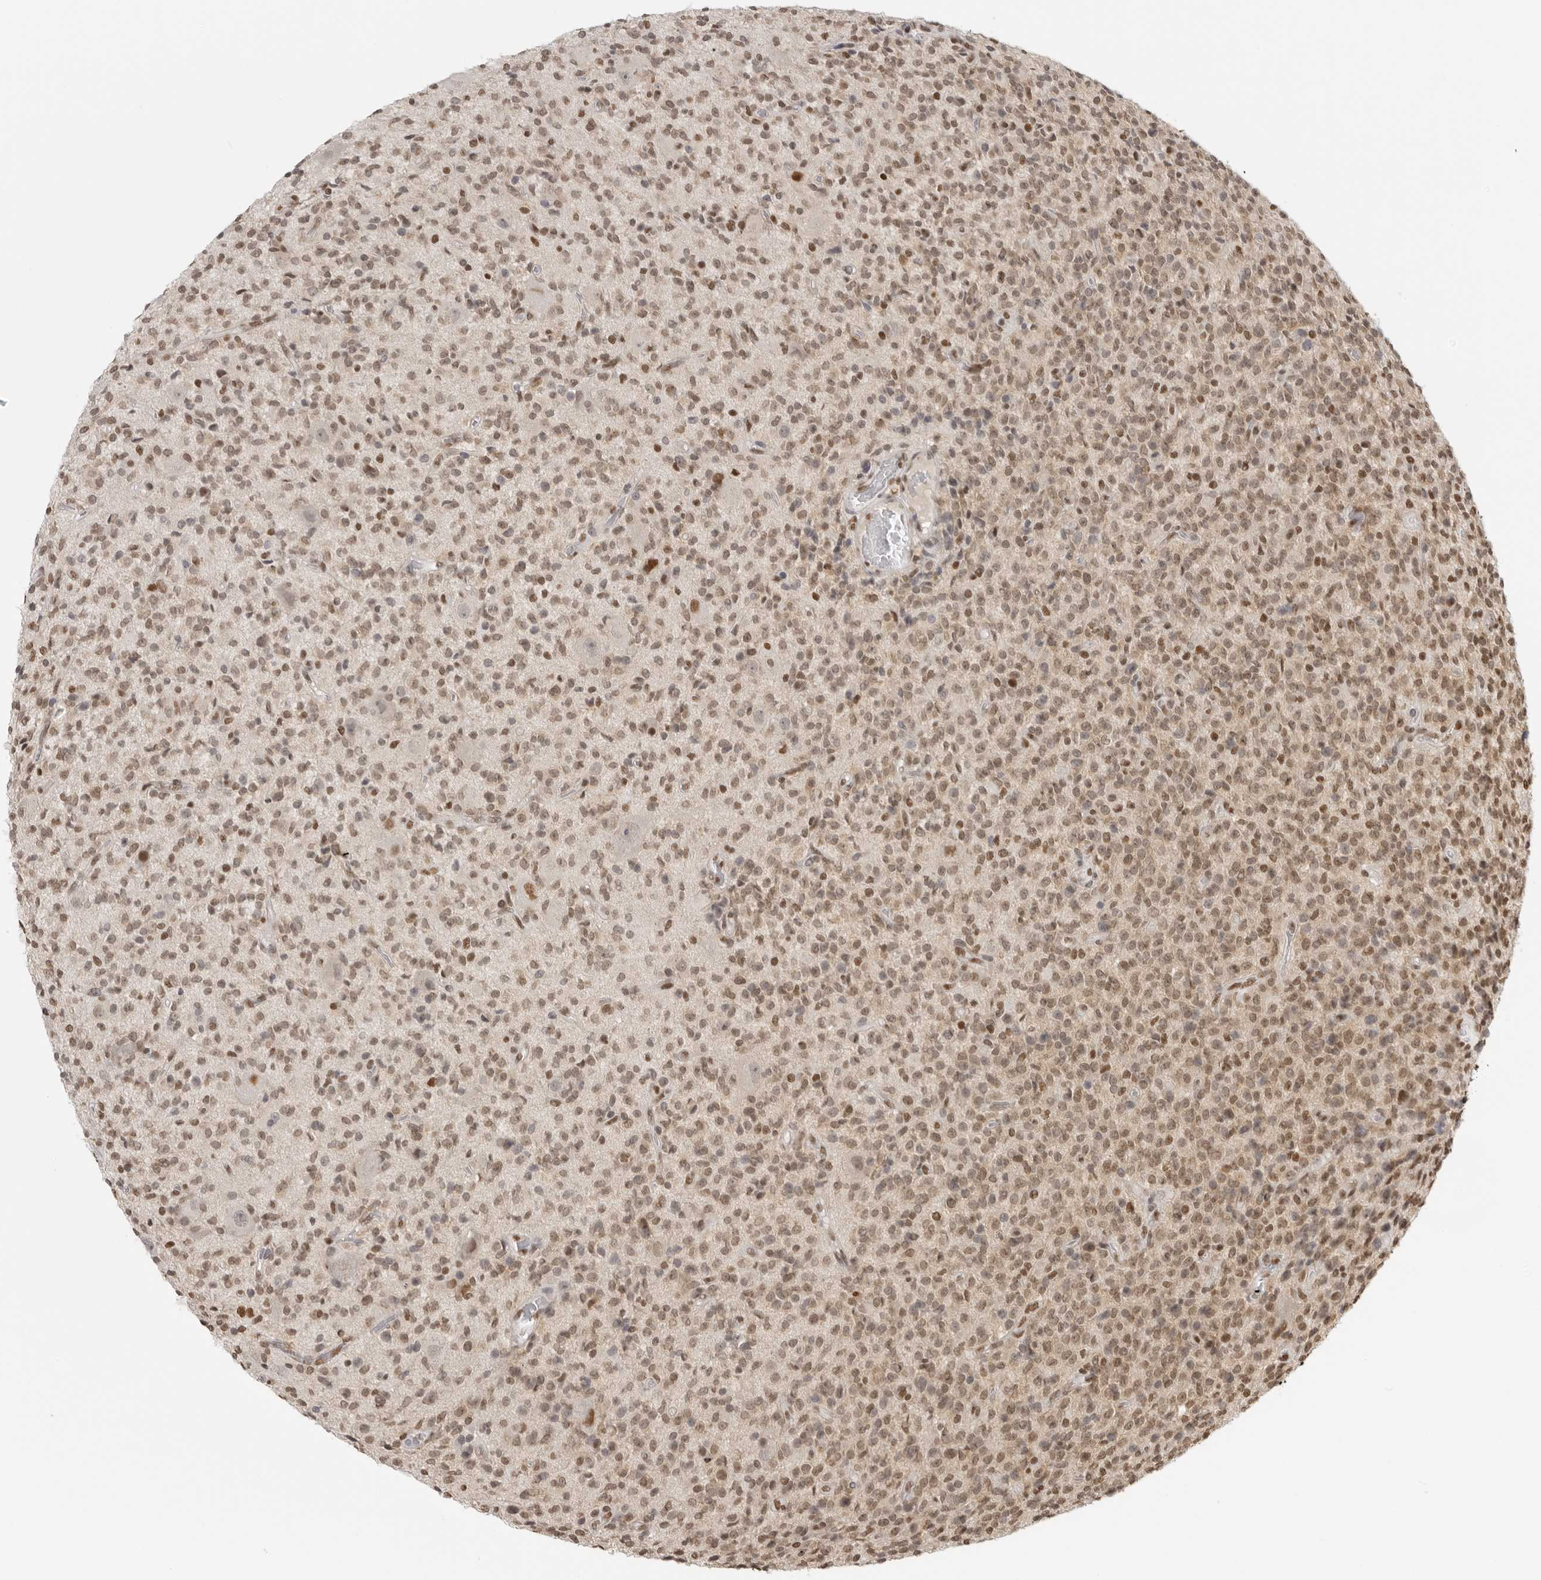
{"staining": {"intensity": "moderate", "quantity": ">75%", "location": "nuclear"}, "tissue": "glioma", "cell_type": "Tumor cells", "image_type": "cancer", "snomed": [{"axis": "morphology", "description": "Glioma, malignant, High grade"}, {"axis": "topography", "description": "Brain"}], "caption": "Malignant high-grade glioma stained with a protein marker displays moderate staining in tumor cells.", "gene": "RPA2", "patient": {"sex": "male", "age": 34}}